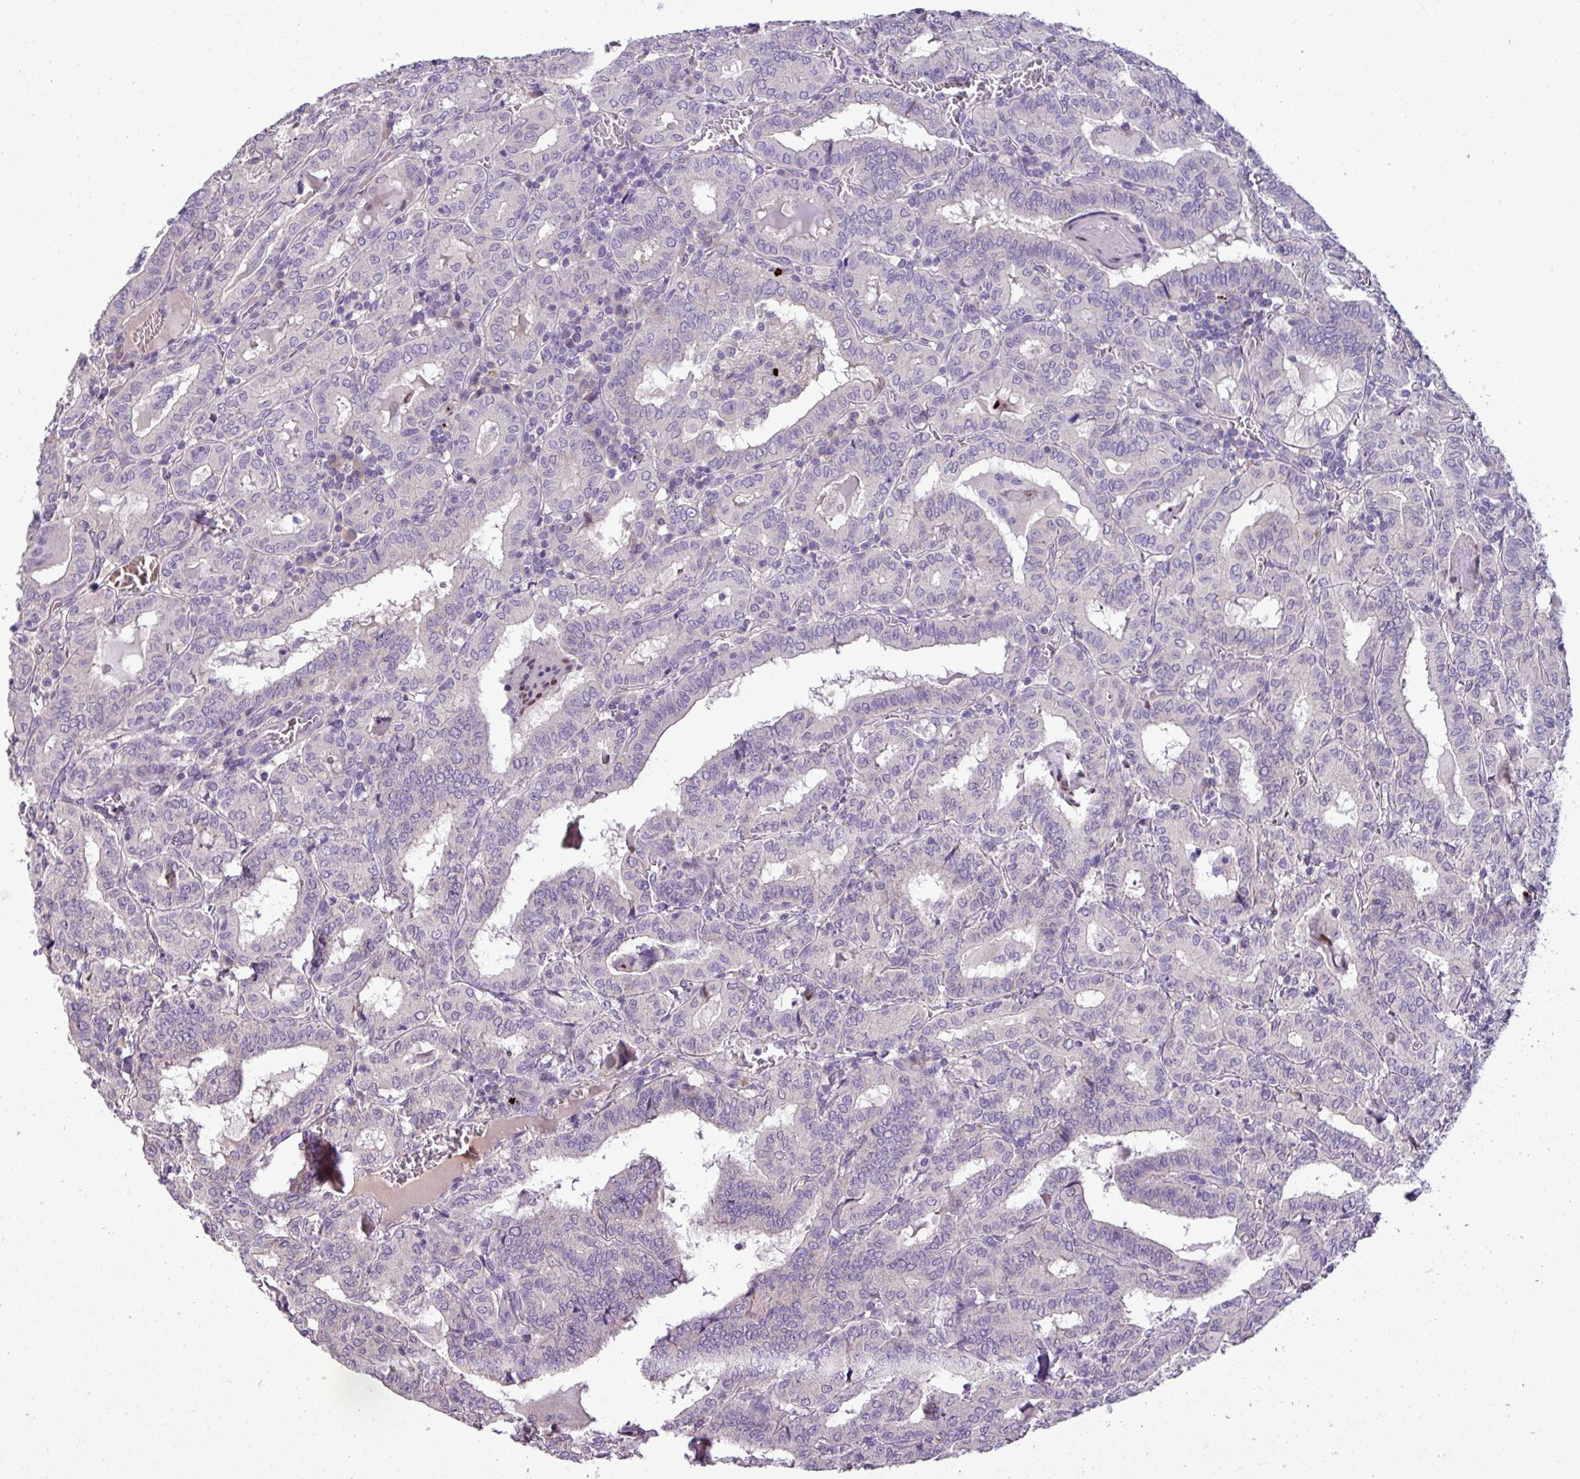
{"staining": {"intensity": "negative", "quantity": "none", "location": "none"}, "tissue": "thyroid cancer", "cell_type": "Tumor cells", "image_type": "cancer", "snomed": [{"axis": "morphology", "description": "Papillary adenocarcinoma, NOS"}, {"axis": "topography", "description": "Thyroid gland"}], "caption": "Tumor cells are negative for brown protein staining in thyroid cancer.", "gene": "IL17A", "patient": {"sex": "female", "age": 72}}